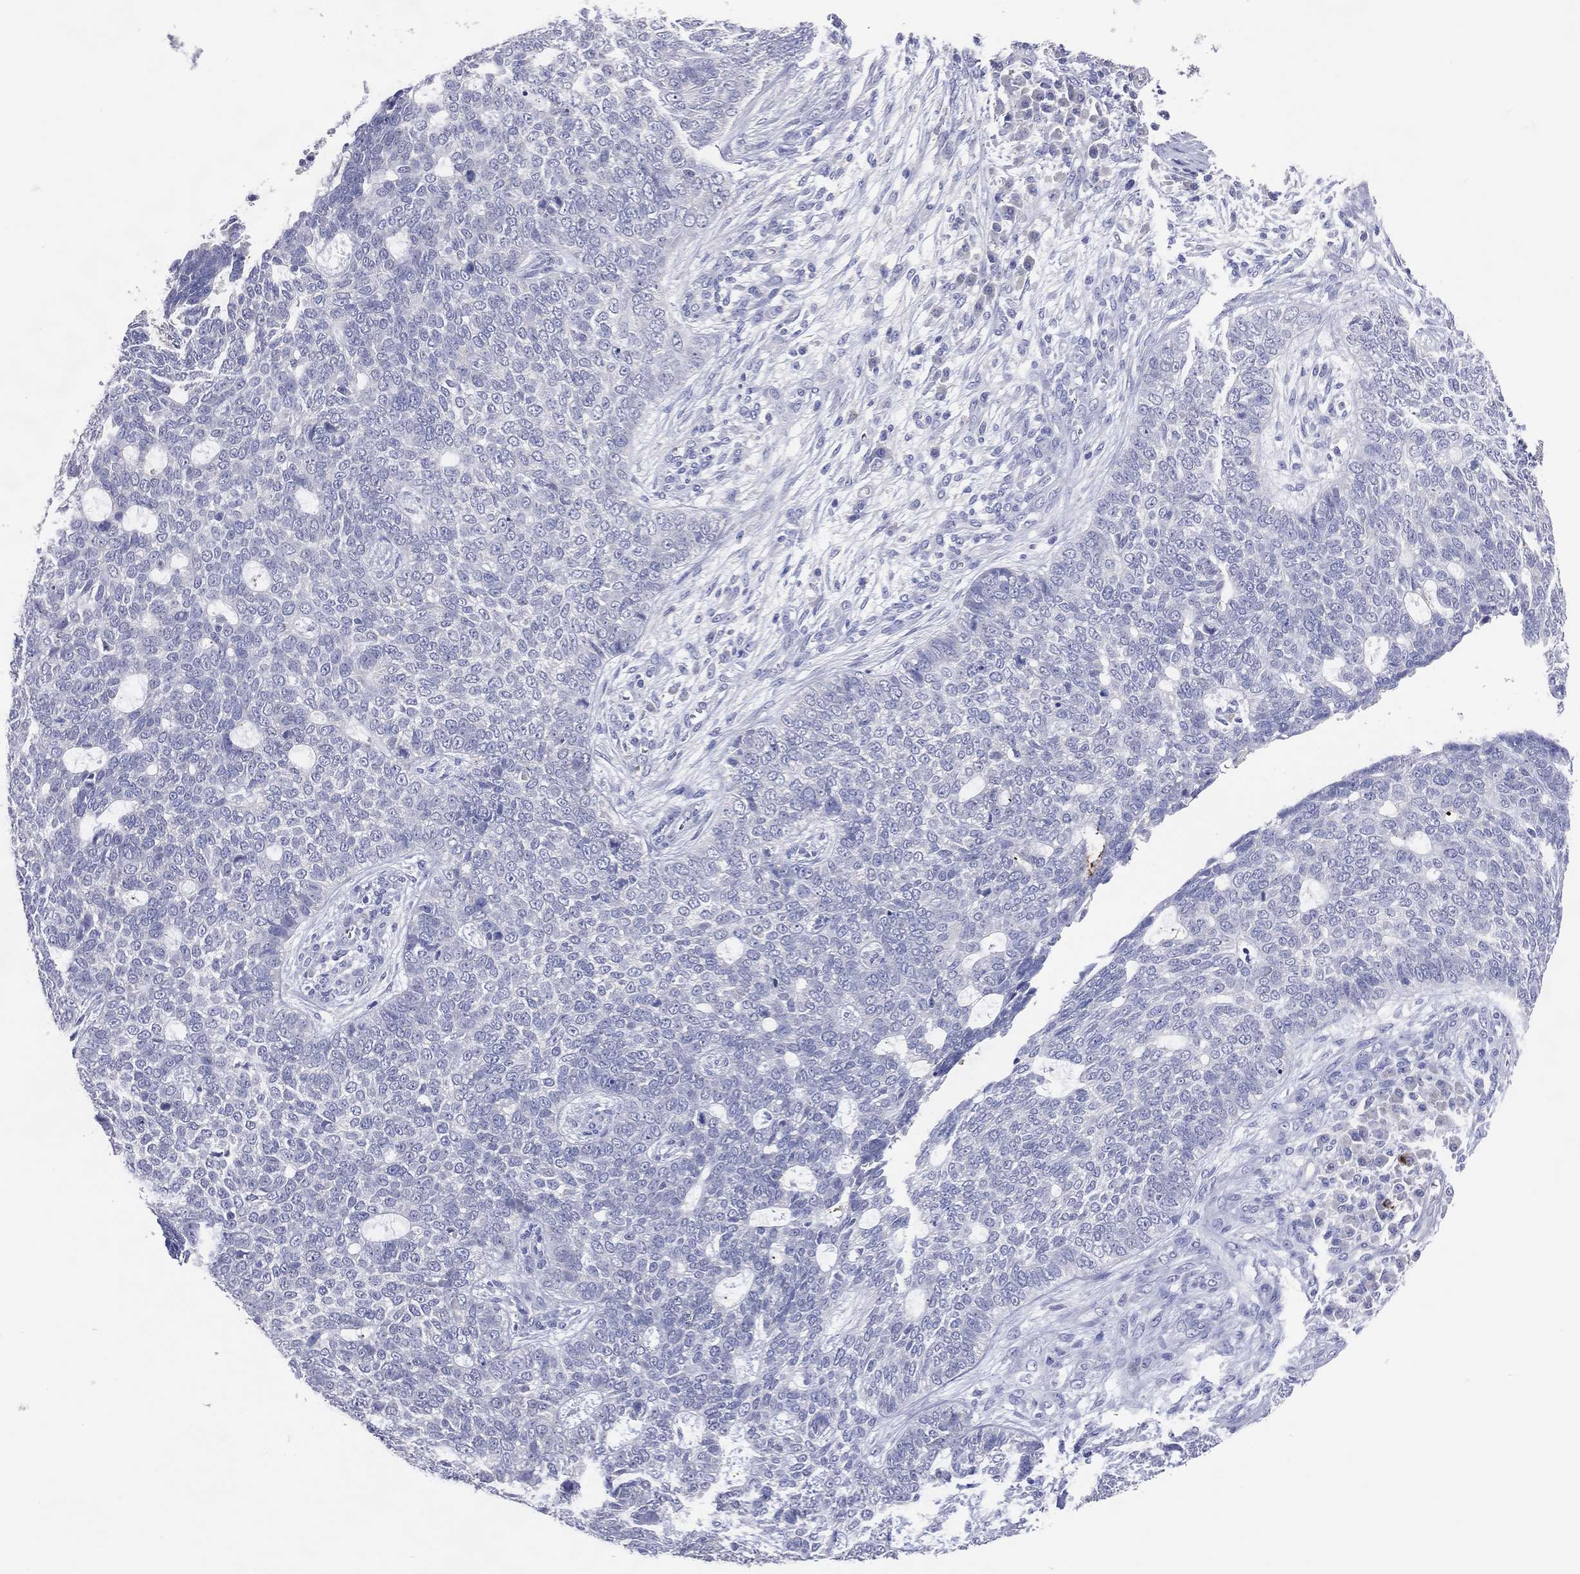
{"staining": {"intensity": "negative", "quantity": "none", "location": "none"}, "tissue": "skin cancer", "cell_type": "Tumor cells", "image_type": "cancer", "snomed": [{"axis": "morphology", "description": "Basal cell carcinoma"}, {"axis": "topography", "description": "Skin"}], "caption": "This micrograph is of skin cancer stained with IHC to label a protein in brown with the nuclei are counter-stained blue. There is no staining in tumor cells.", "gene": "DNAH6", "patient": {"sex": "female", "age": 69}}